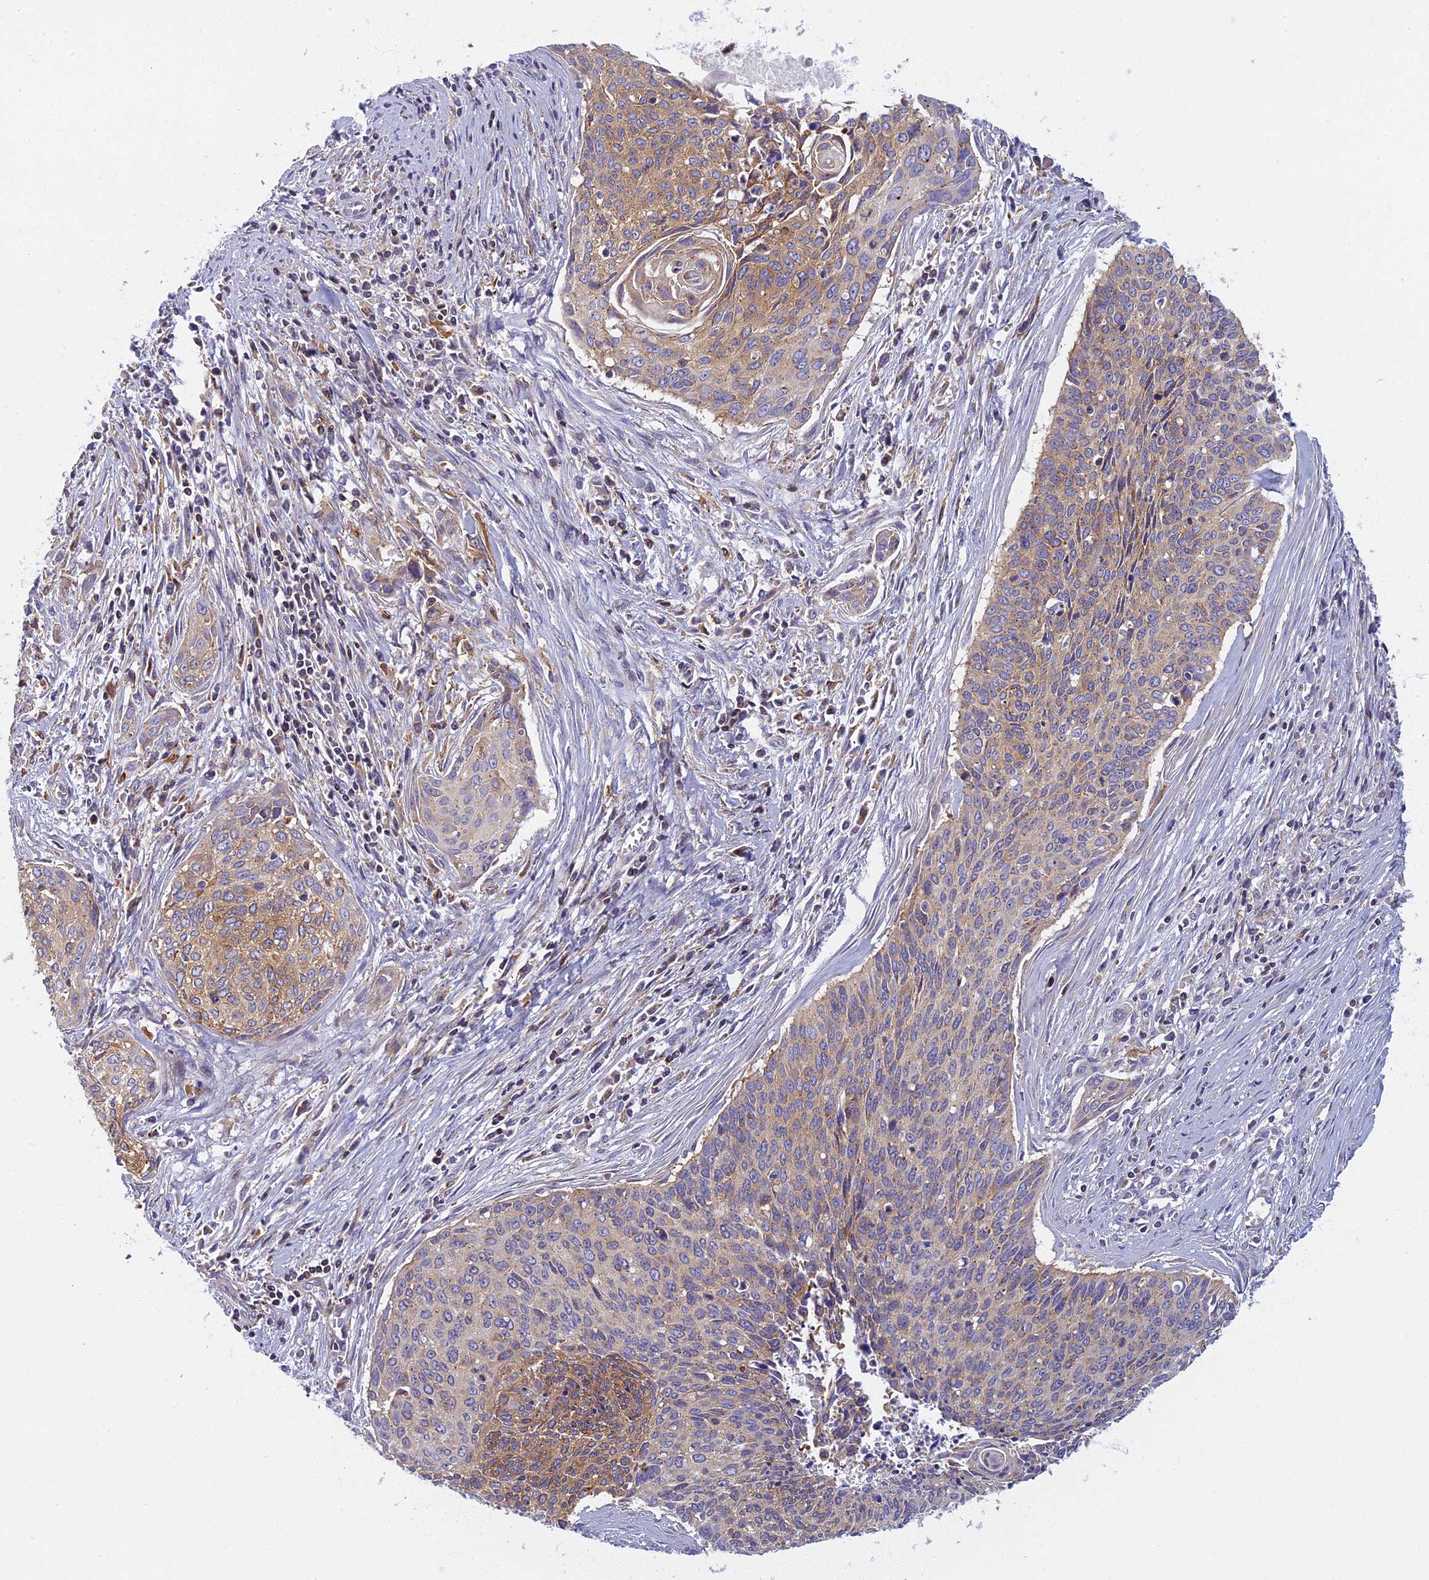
{"staining": {"intensity": "moderate", "quantity": "25%-75%", "location": "cytoplasmic/membranous"}, "tissue": "cervical cancer", "cell_type": "Tumor cells", "image_type": "cancer", "snomed": [{"axis": "morphology", "description": "Squamous cell carcinoma, NOS"}, {"axis": "topography", "description": "Cervix"}], "caption": "Moderate cytoplasmic/membranous expression for a protein is identified in about 25%-75% of tumor cells of cervical cancer using IHC.", "gene": "NOL10", "patient": {"sex": "female", "age": 55}}